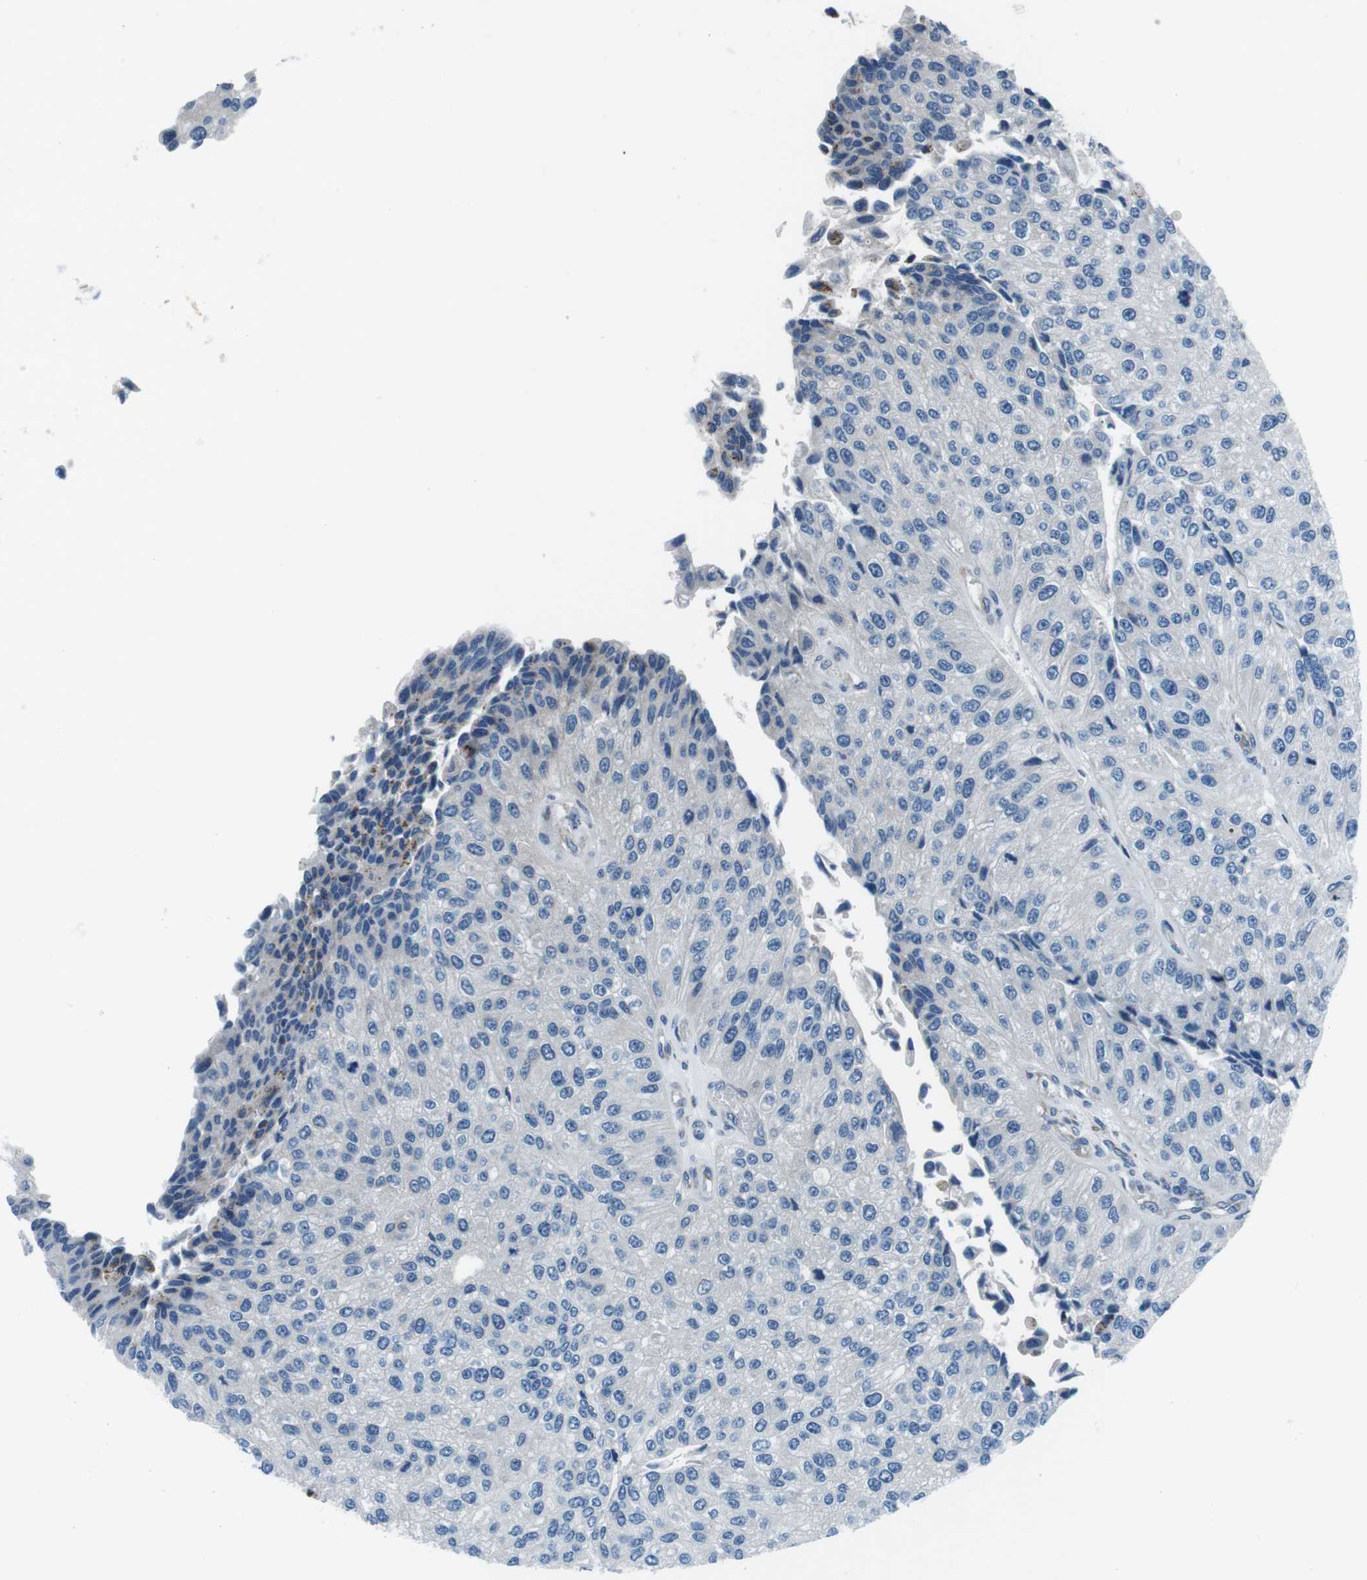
{"staining": {"intensity": "negative", "quantity": "none", "location": "none"}, "tissue": "urothelial cancer", "cell_type": "Tumor cells", "image_type": "cancer", "snomed": [{"axis": "morphology", "description": "Urothelial carcinoma, High grade"}, {"axis": "topography", "description": "Kidney"}, {"axis": "topography", "description": "Urinary bladder"}], "caption": "The image displays no staining of tumor cells in urothelial carcinoma (high-grade).", "gene": "NUCB2", "patient": {"sex": "male", "age": 77}}